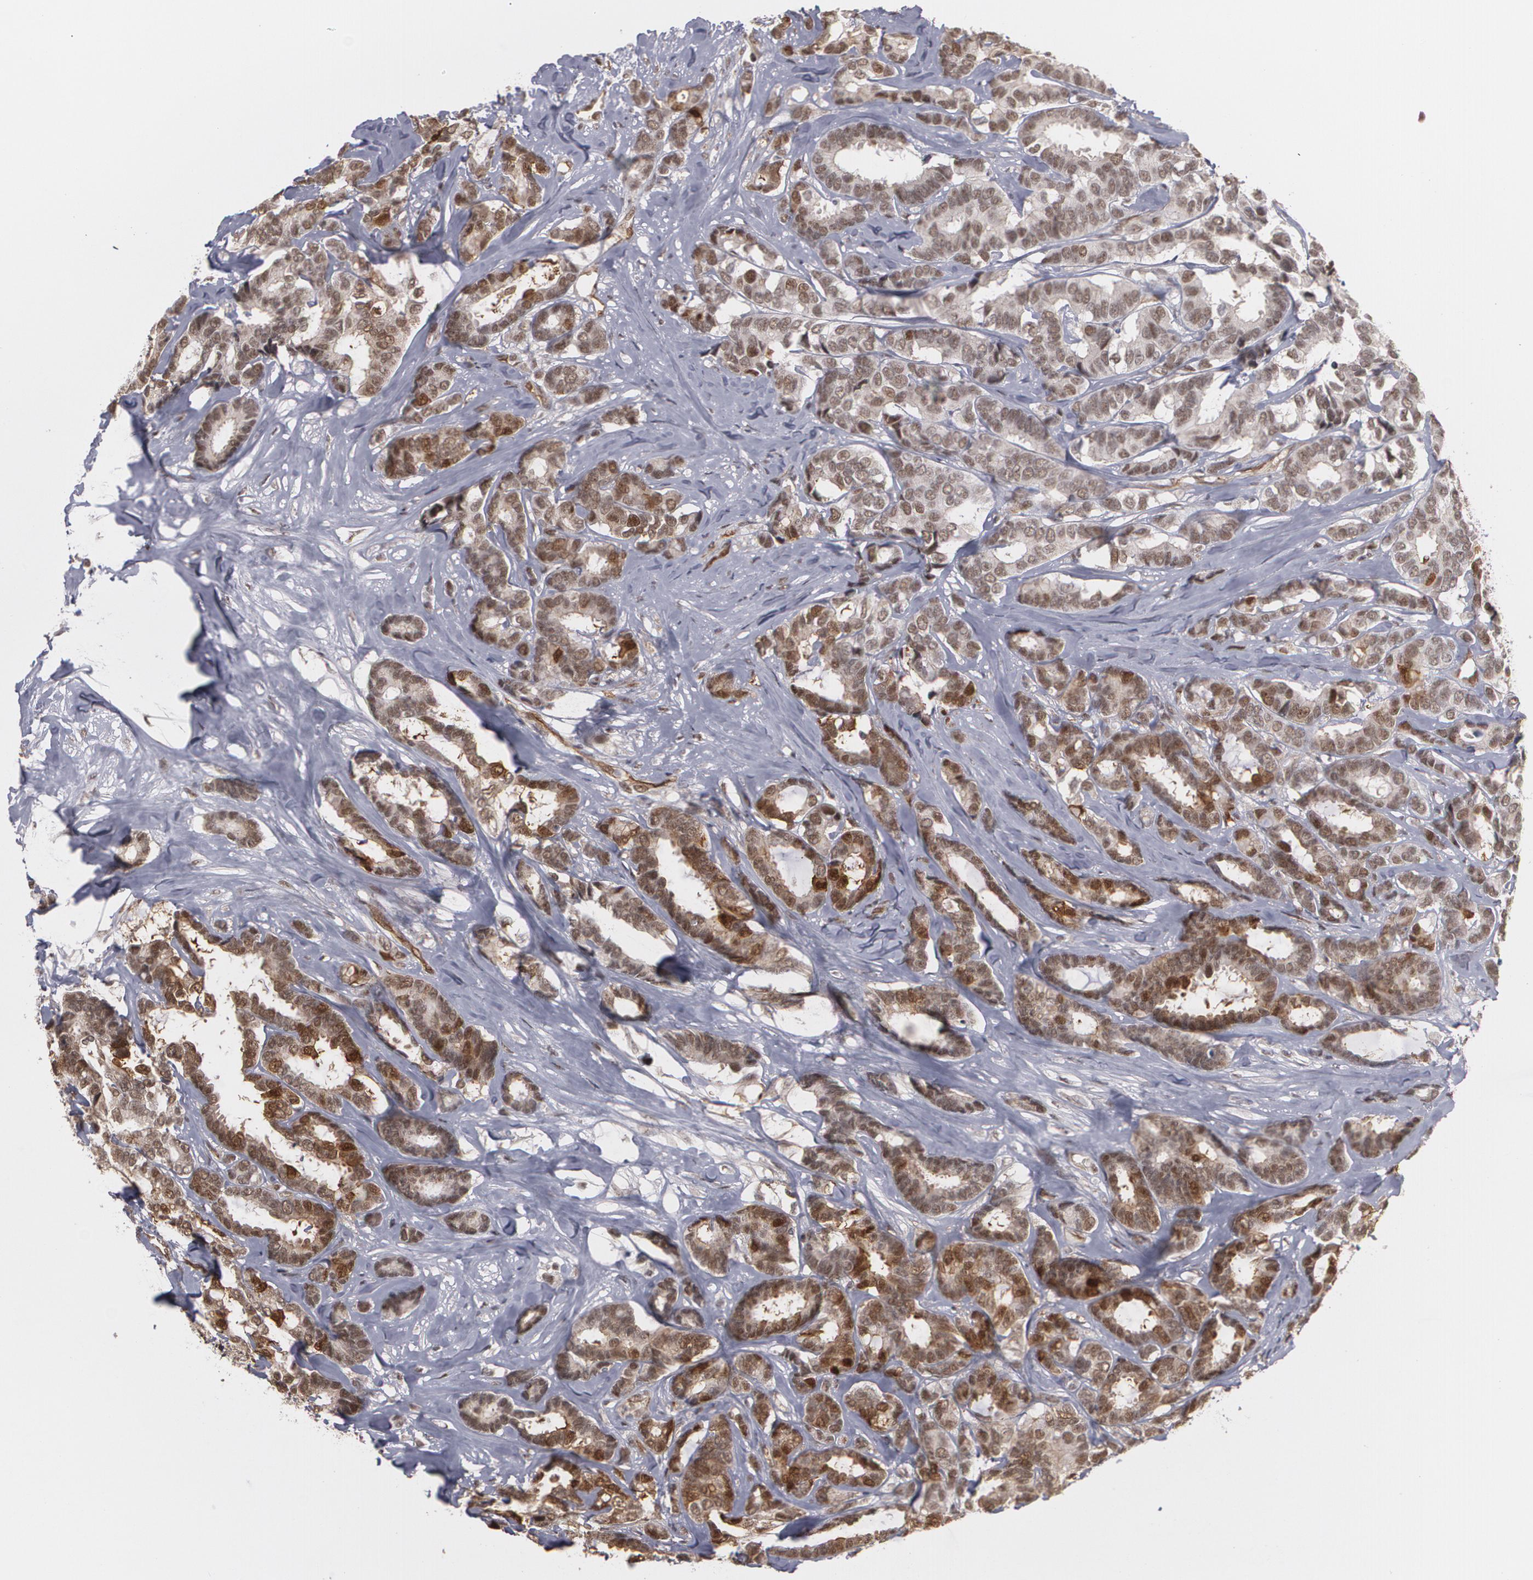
{"staining": {"intensity": "moderate", "quantity": ">75%", "location": "nuclear"}, "tissue": "breast cancer", "cell_type": "Tumor cells", "image_type": "cancer", "snomed": [{"axis": "morphology", "description": "Duct carcinoma"}, {"axis": "topography", "description": "Breast"}], "caption": "Immunohistochemistry (IHC) micrograph of neoplastic tissue: breast cancer stained using IHC demonstrates medium levels of moderate protein expression localized specifically in the nuclear of tumor cells, appearing as a nuclear brown color.", "gene": "ZNF75A", "patient": {"sex": "female", "age": 87}}